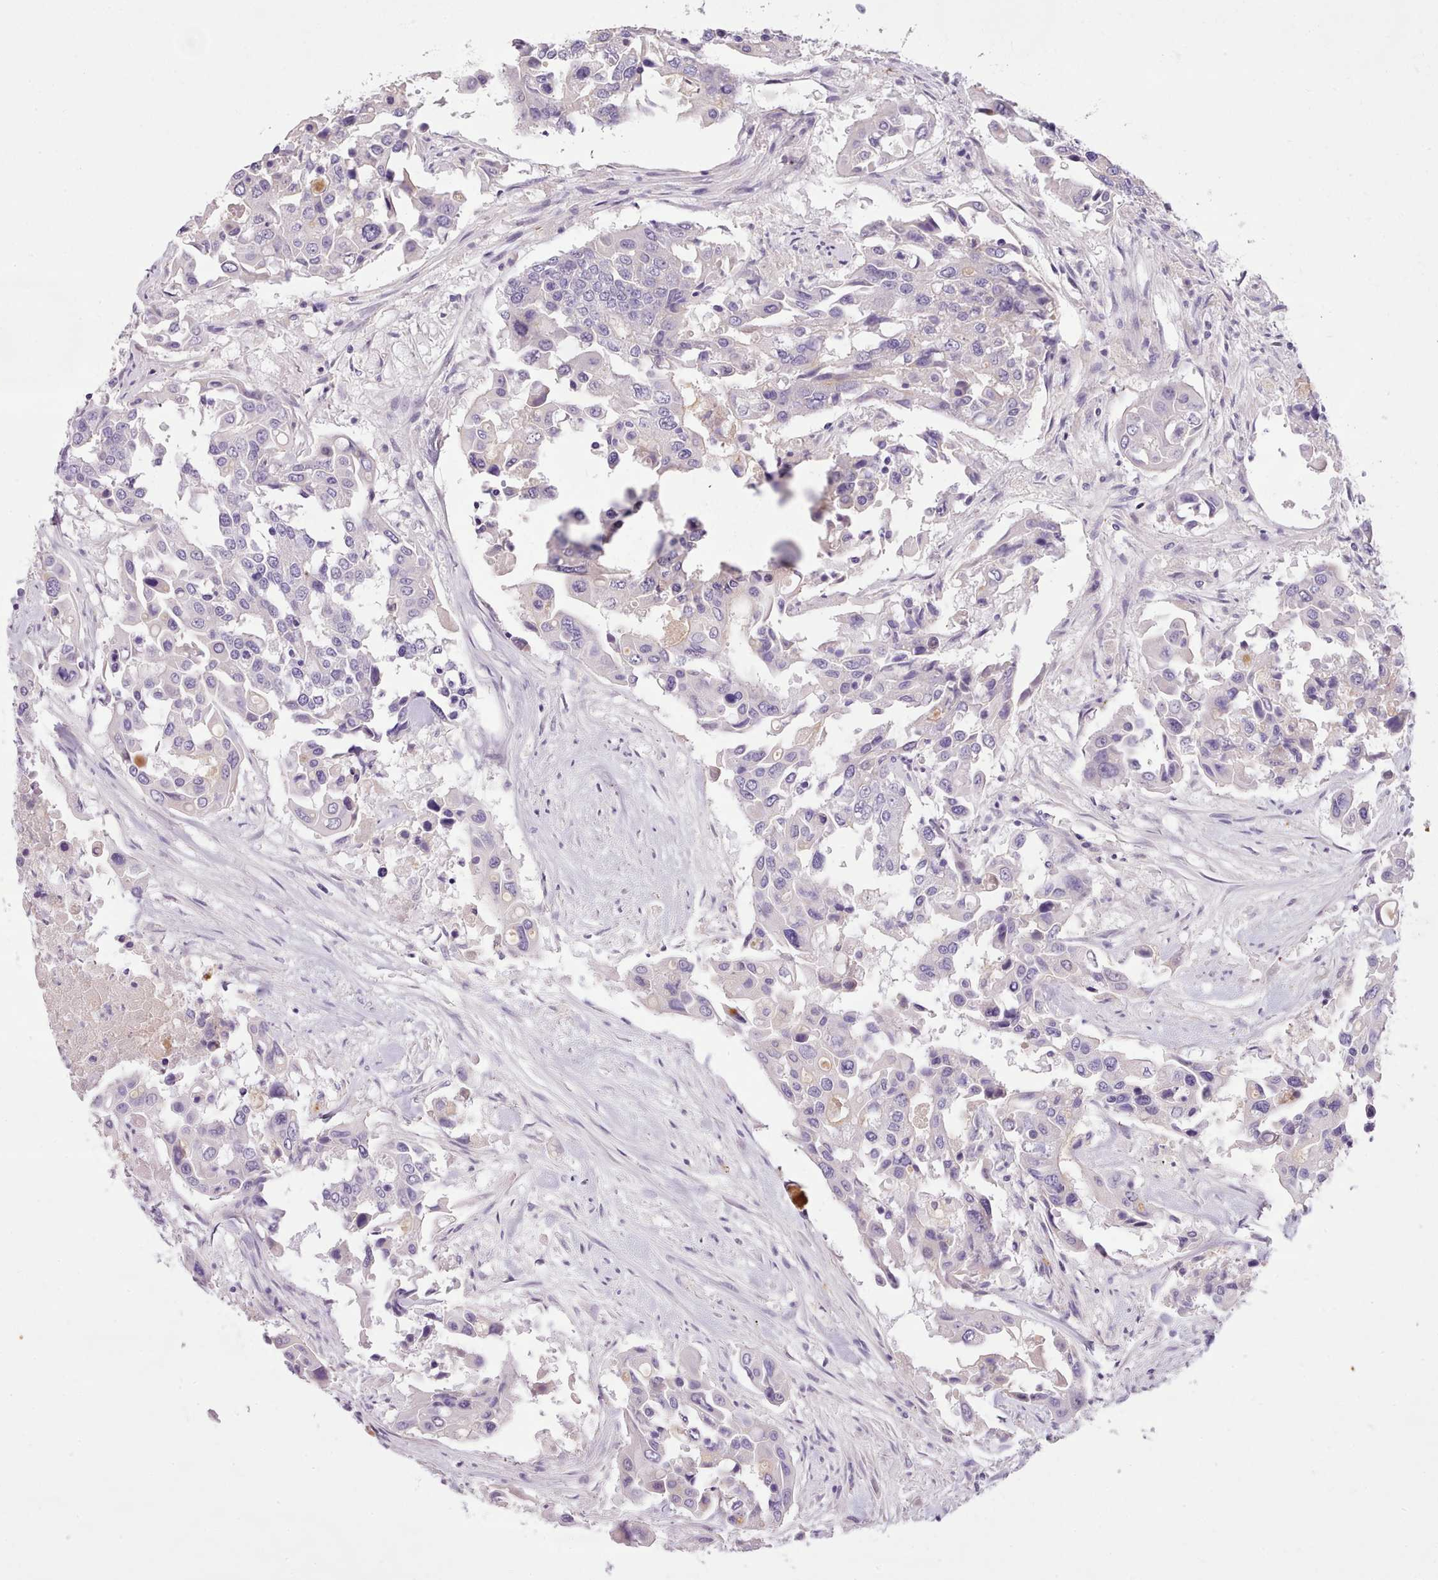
{"staining": {"intensity": "negative", "quantity": "none", "location": "none"}, "tissue": "colorectal cancer", "cell_type": "Tumor cells", "image_type": "cancer", "snomed": [{"axis": "morphology", "description": "Adenocarcinoma, NOS"}, {"axis": "topography", "description": "Colon"}], "caption": "Colorectal cancer was stained to show a protein in brown. There is no significant expression in tumor cells.", "gene": "TOX2", "patient": {"sex": "male", "age": 77}}